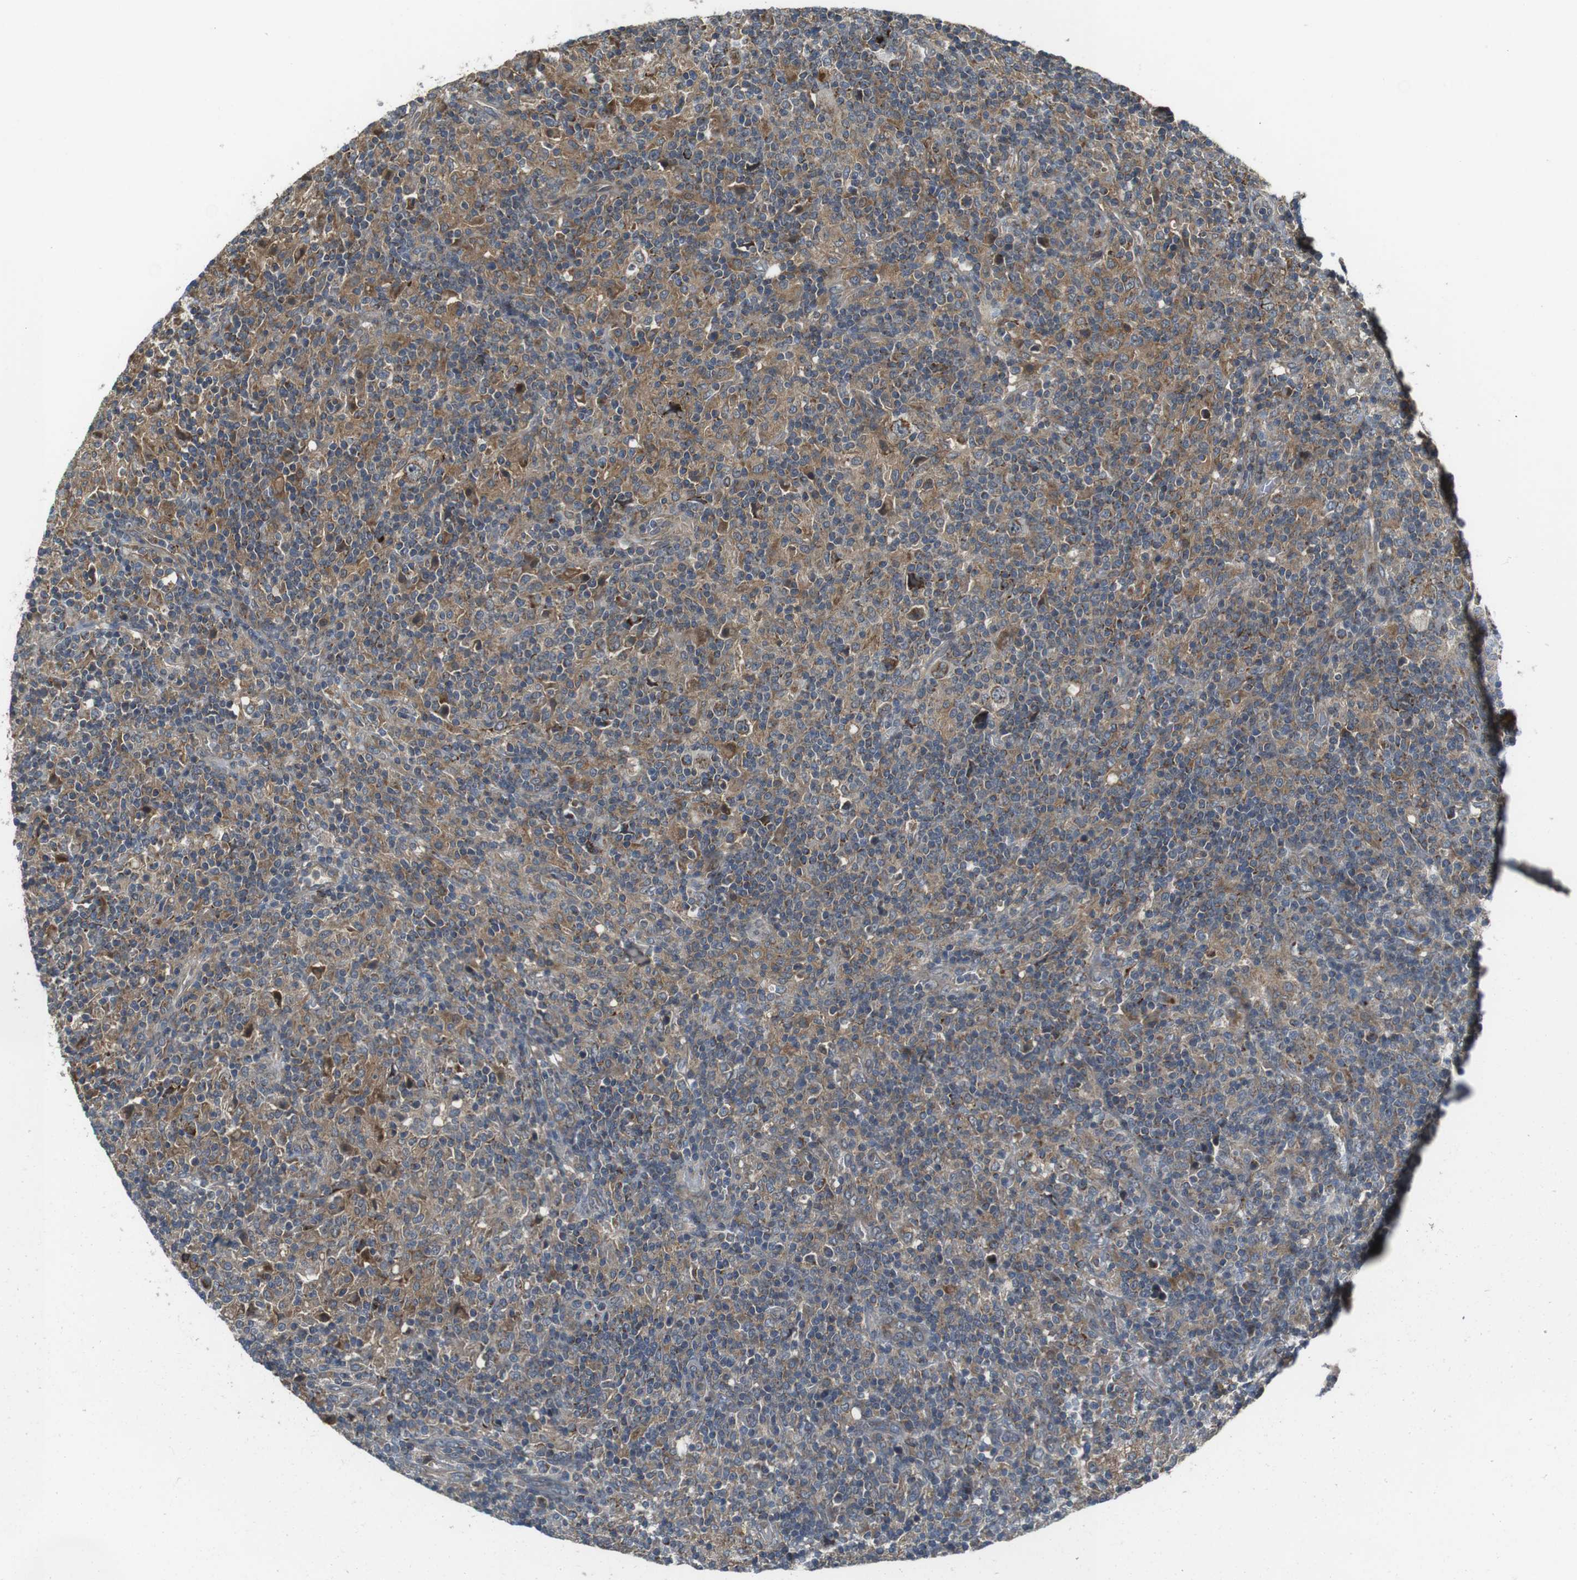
{"staining": {"intensity": "moderate", "quantity": ">75%", "location": "cytoplasmic/membranous"}, "tissue": "lymphoma", "cell_type": "Tumor cells", "image_type": "cancer", "snomed": [{"axis": "morphology", "description": "Hodgkin's disease, NOS"}, {"axis": "topography", "description": "Lymph node"}], "caption": "IHC image of human lymphoma stained for a protein (brown), which exhibits medium levels of moderate cytoplasmic/membranous expression in approximately >75% of tumor cells.", "gene": "IFFO2", "patient": {"sex": "male", "age": 70}}